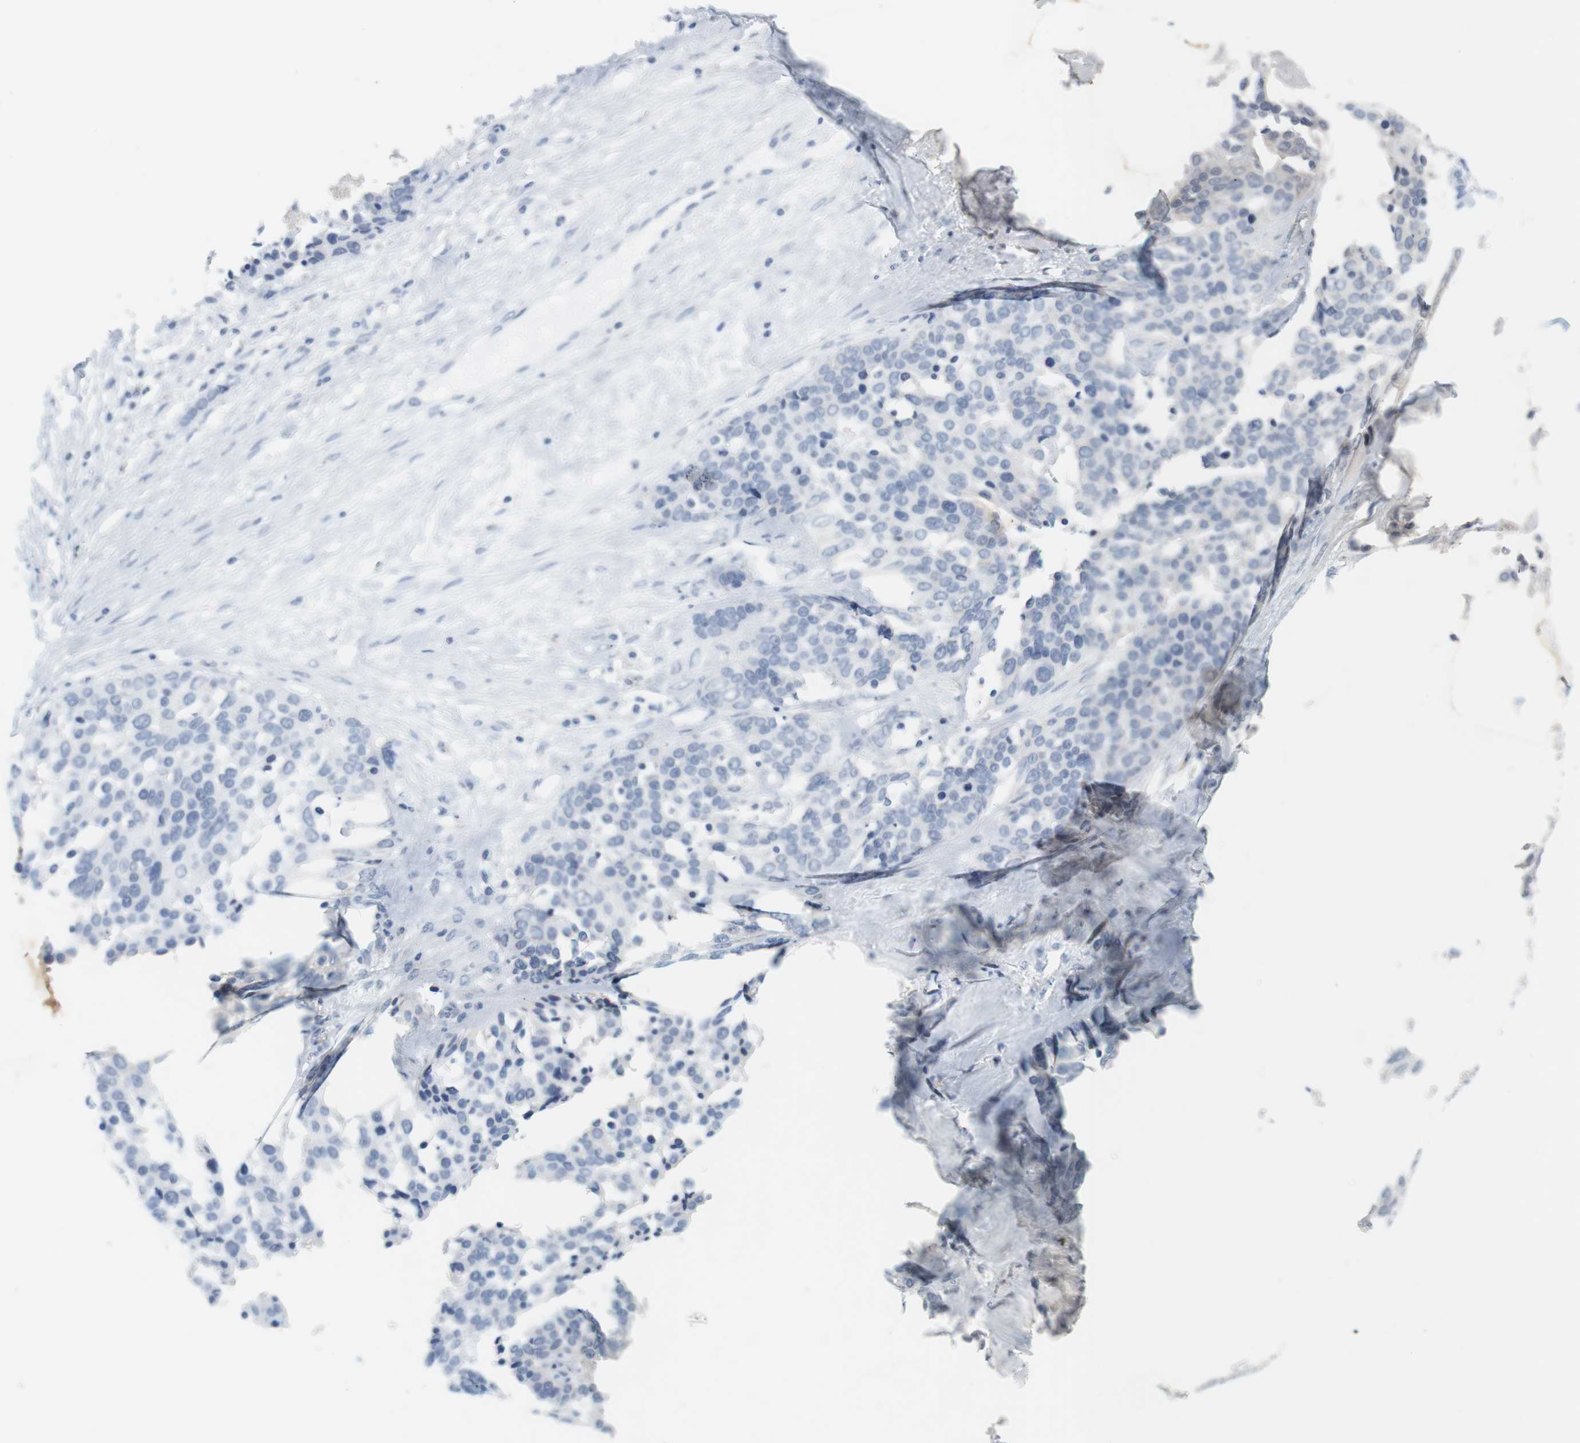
{"staining": {"intensity": "negative", "quantity": "none", "location": "none"}, "tissue": "ovarian cancer", "cell_type": "Tumor cells", "image_type": "cancer", "snomed": [{"axis": "morphology", "description": "Cystadenocarcinoma, serous, NOS"}, {"axis": "topography", "description": "Ovary"}], "caption": "An image of ovarian cancer stained for a protein exhibits no brown staining in tumor cells.", "gene": "OPRM1", "patient": {"sex": "female", "age": 44}}